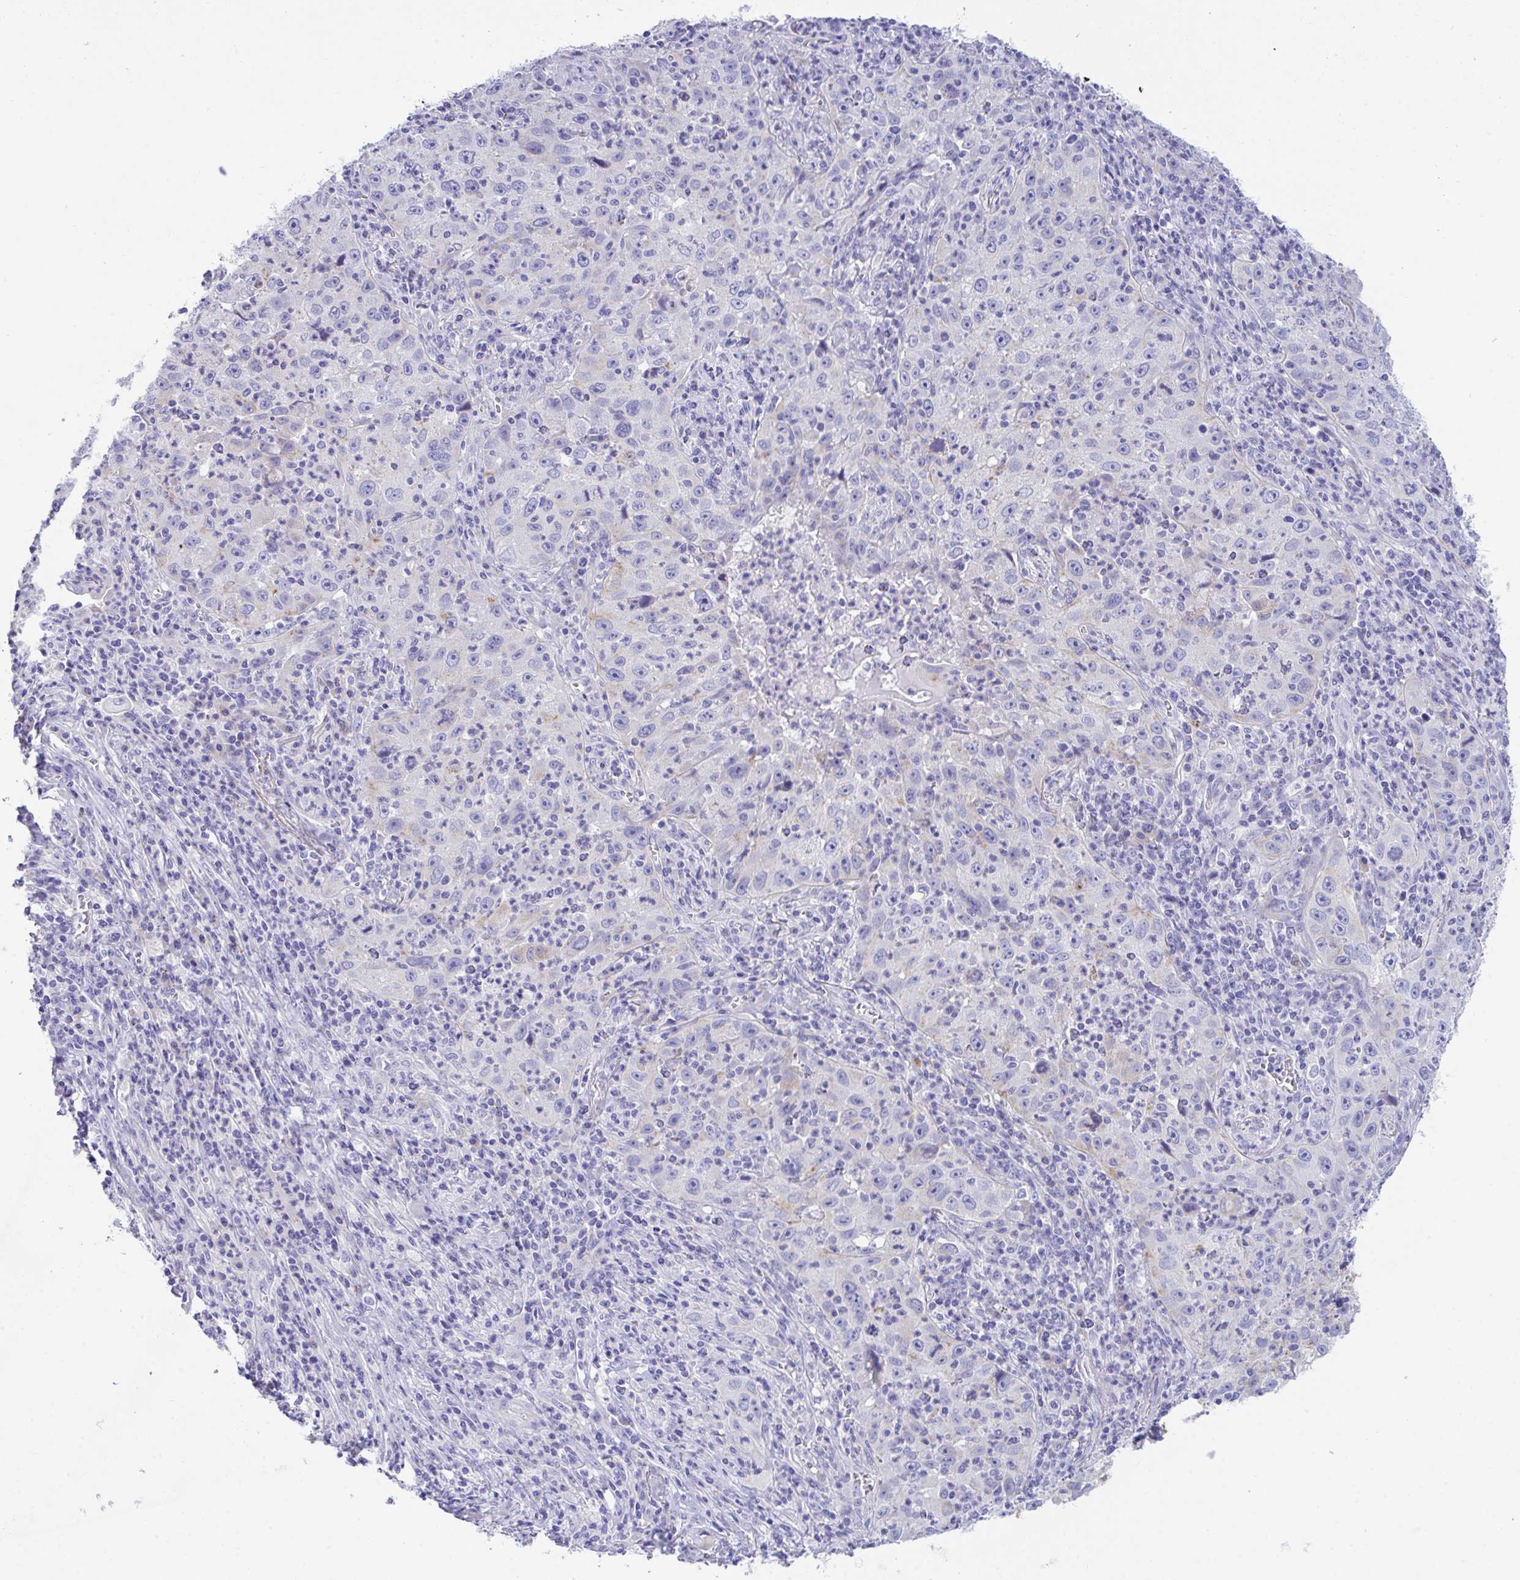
{"staining": {"intensity": "negative", "quantity": "none", "location": "none"}, "tissue": "lung cancer", "cell_type": "Tumor cells", "image_type": "cancer", "snomed": [{"axis": "morphology", "description": "Squamous cell carcinoma, NOS"}, {"axis": "topography", "description": "Lung"}], "caption": "IHC histopathology image of lung cancer (squamous cell carcinoma) stained for a protein (brown), which reveals no expression in tumor cells.", "gene": "TMEM106B", "patient": {"sex": "male", "age": 71}}